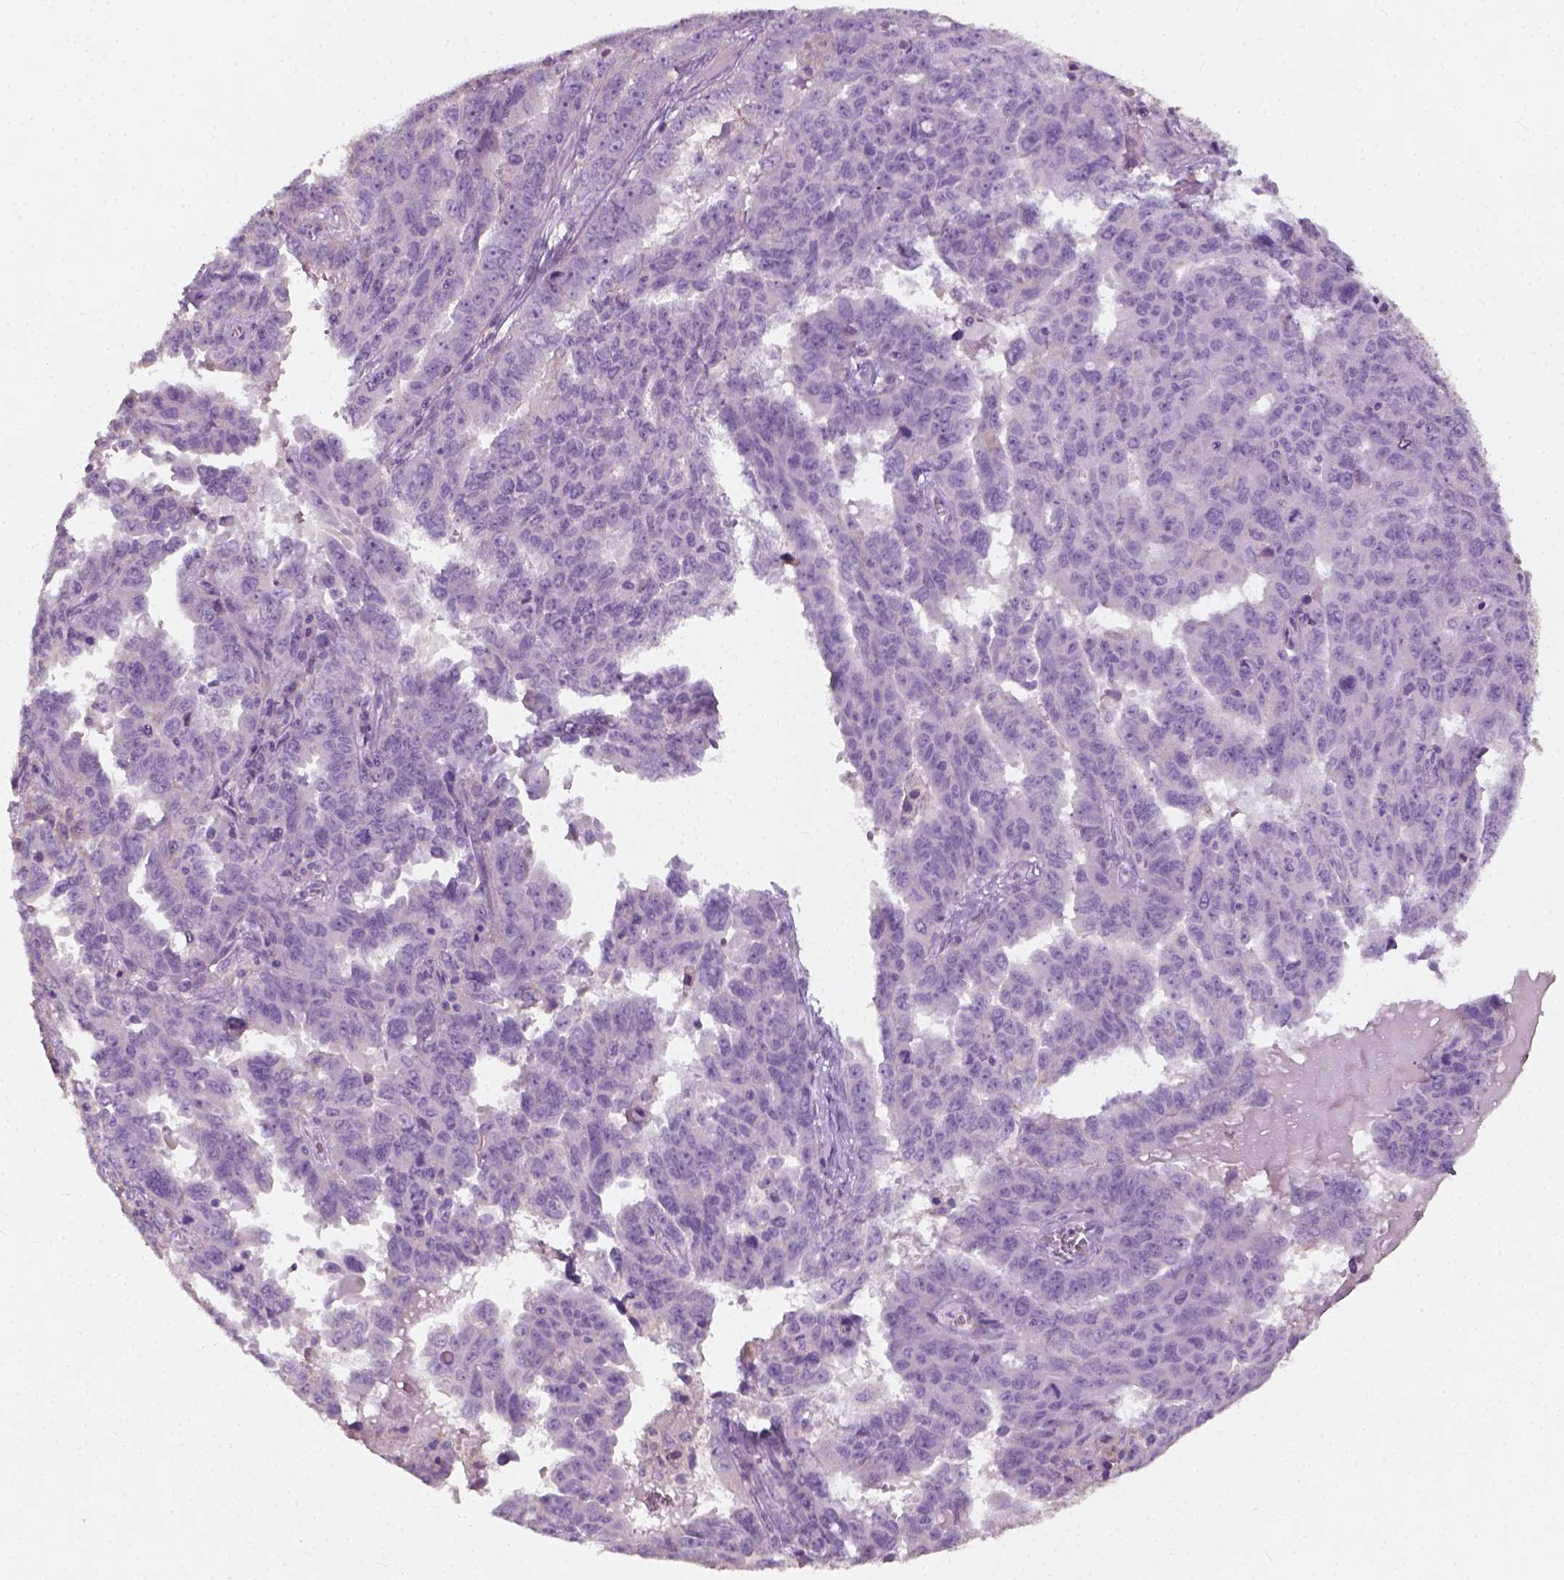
{"staining": {"intensity": "negative", "quantity": "none", "location": "none"}, "tissue": "ovarian cancer", "cell_type": "Tumor cells", "image_type": "cancer", "snomed": [{"axis": "morphology", "description": "Adenocarcinoma, NOS"}, {"axis": "morphology", "description": "Carcinoma, endometroid"}, {"axis": "topography", "description": "Ovary"}], "caption": "High magnification brightfield microscopy of ovarian cancer stained with DAB (brown) and counterstained with hematoxylin (blue): tumor cells show no significant expression.", "gene": "DHCR24", "patient": {"sex": "female", "age": 72}}